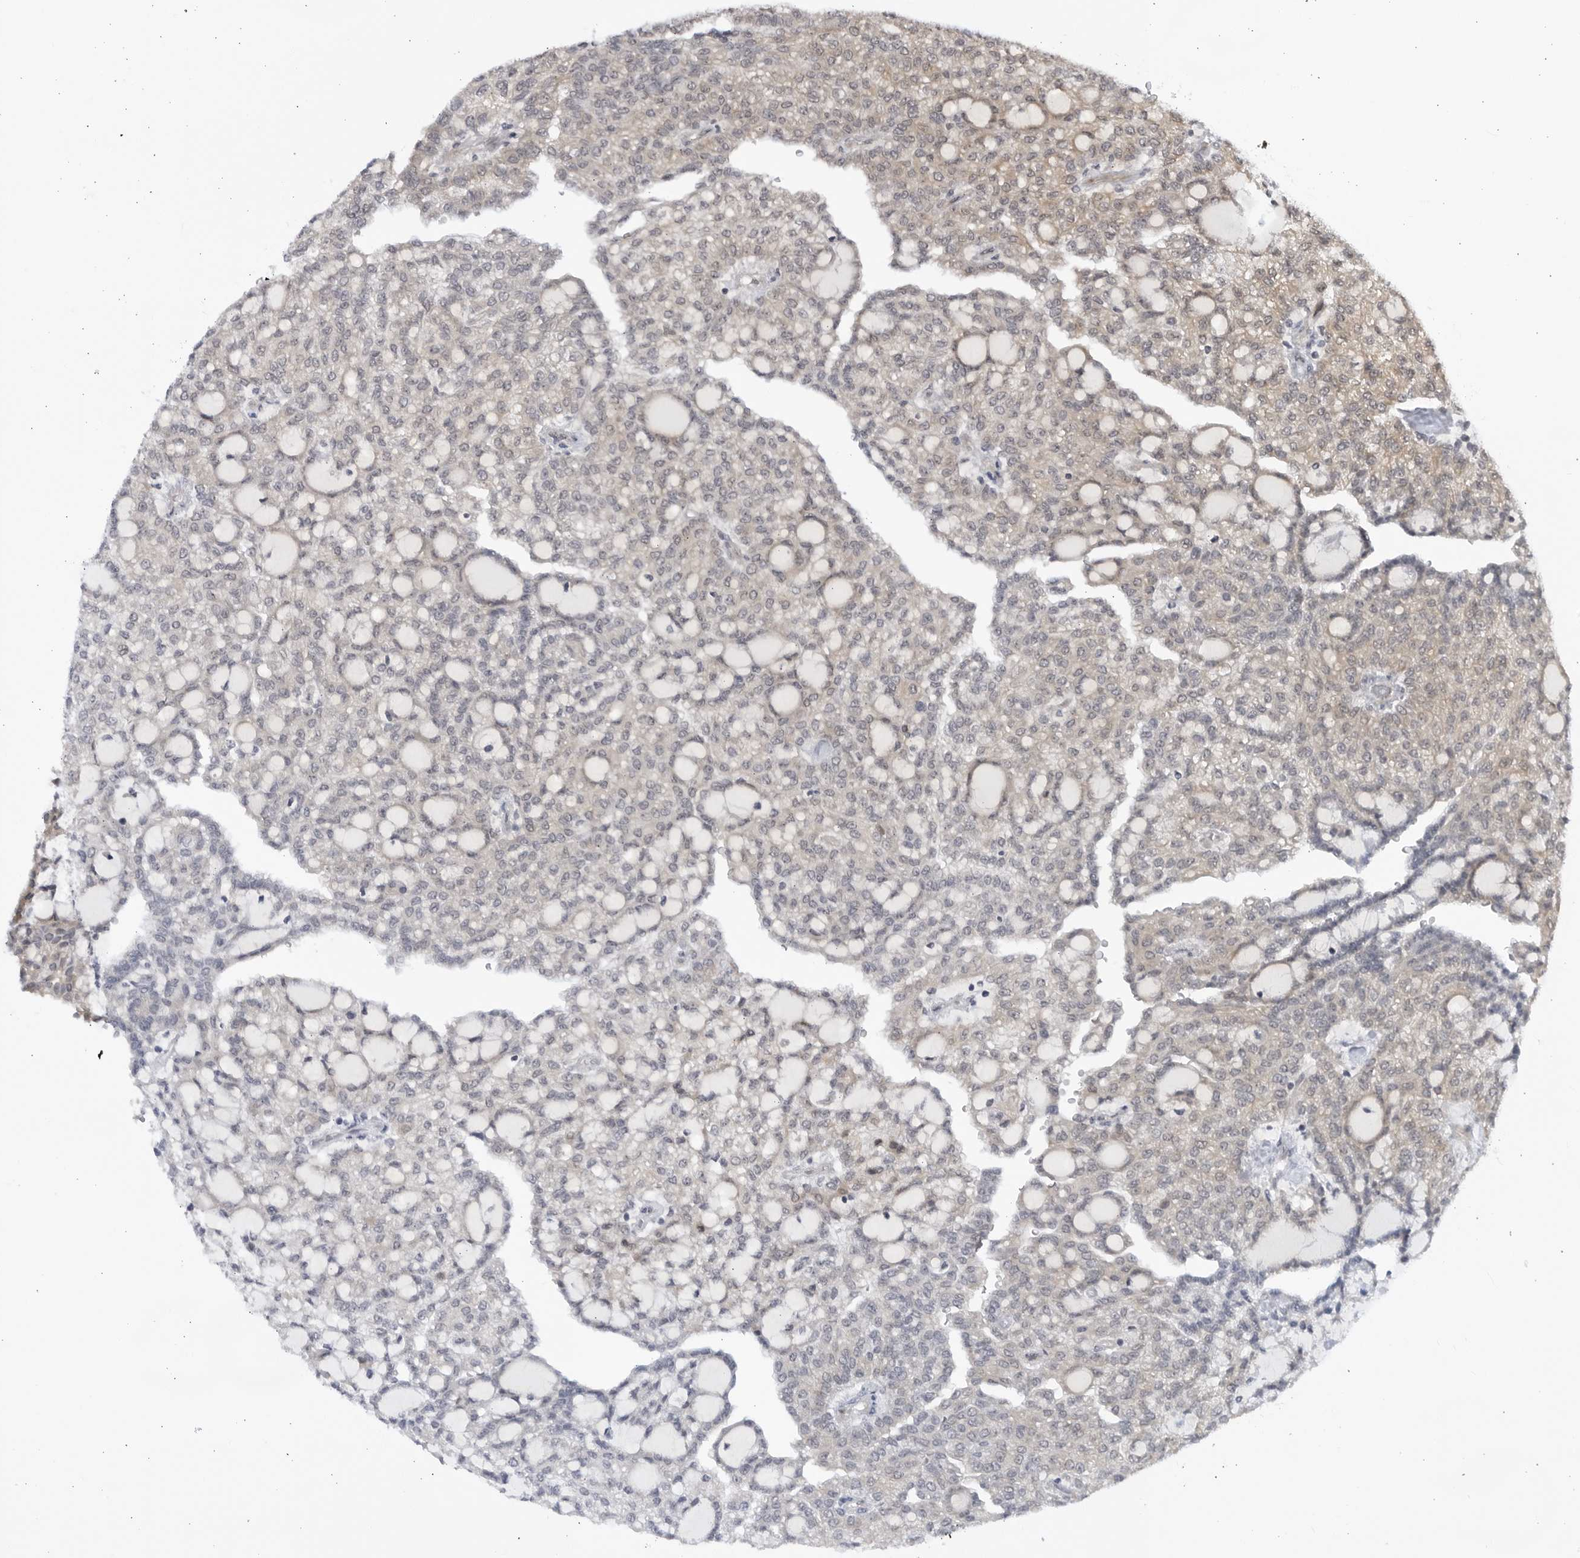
{"staining": {"intensity": "weak", "quantity": "<25%", "location": "cytoplasmic/membranous"}, "tissue": "renal cancer", "cell_type": "Tumor cells", "image_type": "cancer", "snomed": [{"axis": "morphology", "description": "Adenocarcinoma, NOS"}, {"axis": "topography", "description": "Kidney"}], "caption": "Tumor cells are negative for brown protein staining in adenocarcinoma (renal).", "gene": "ITGB3BP", "patient": {"sex": "male", "age": 63}}